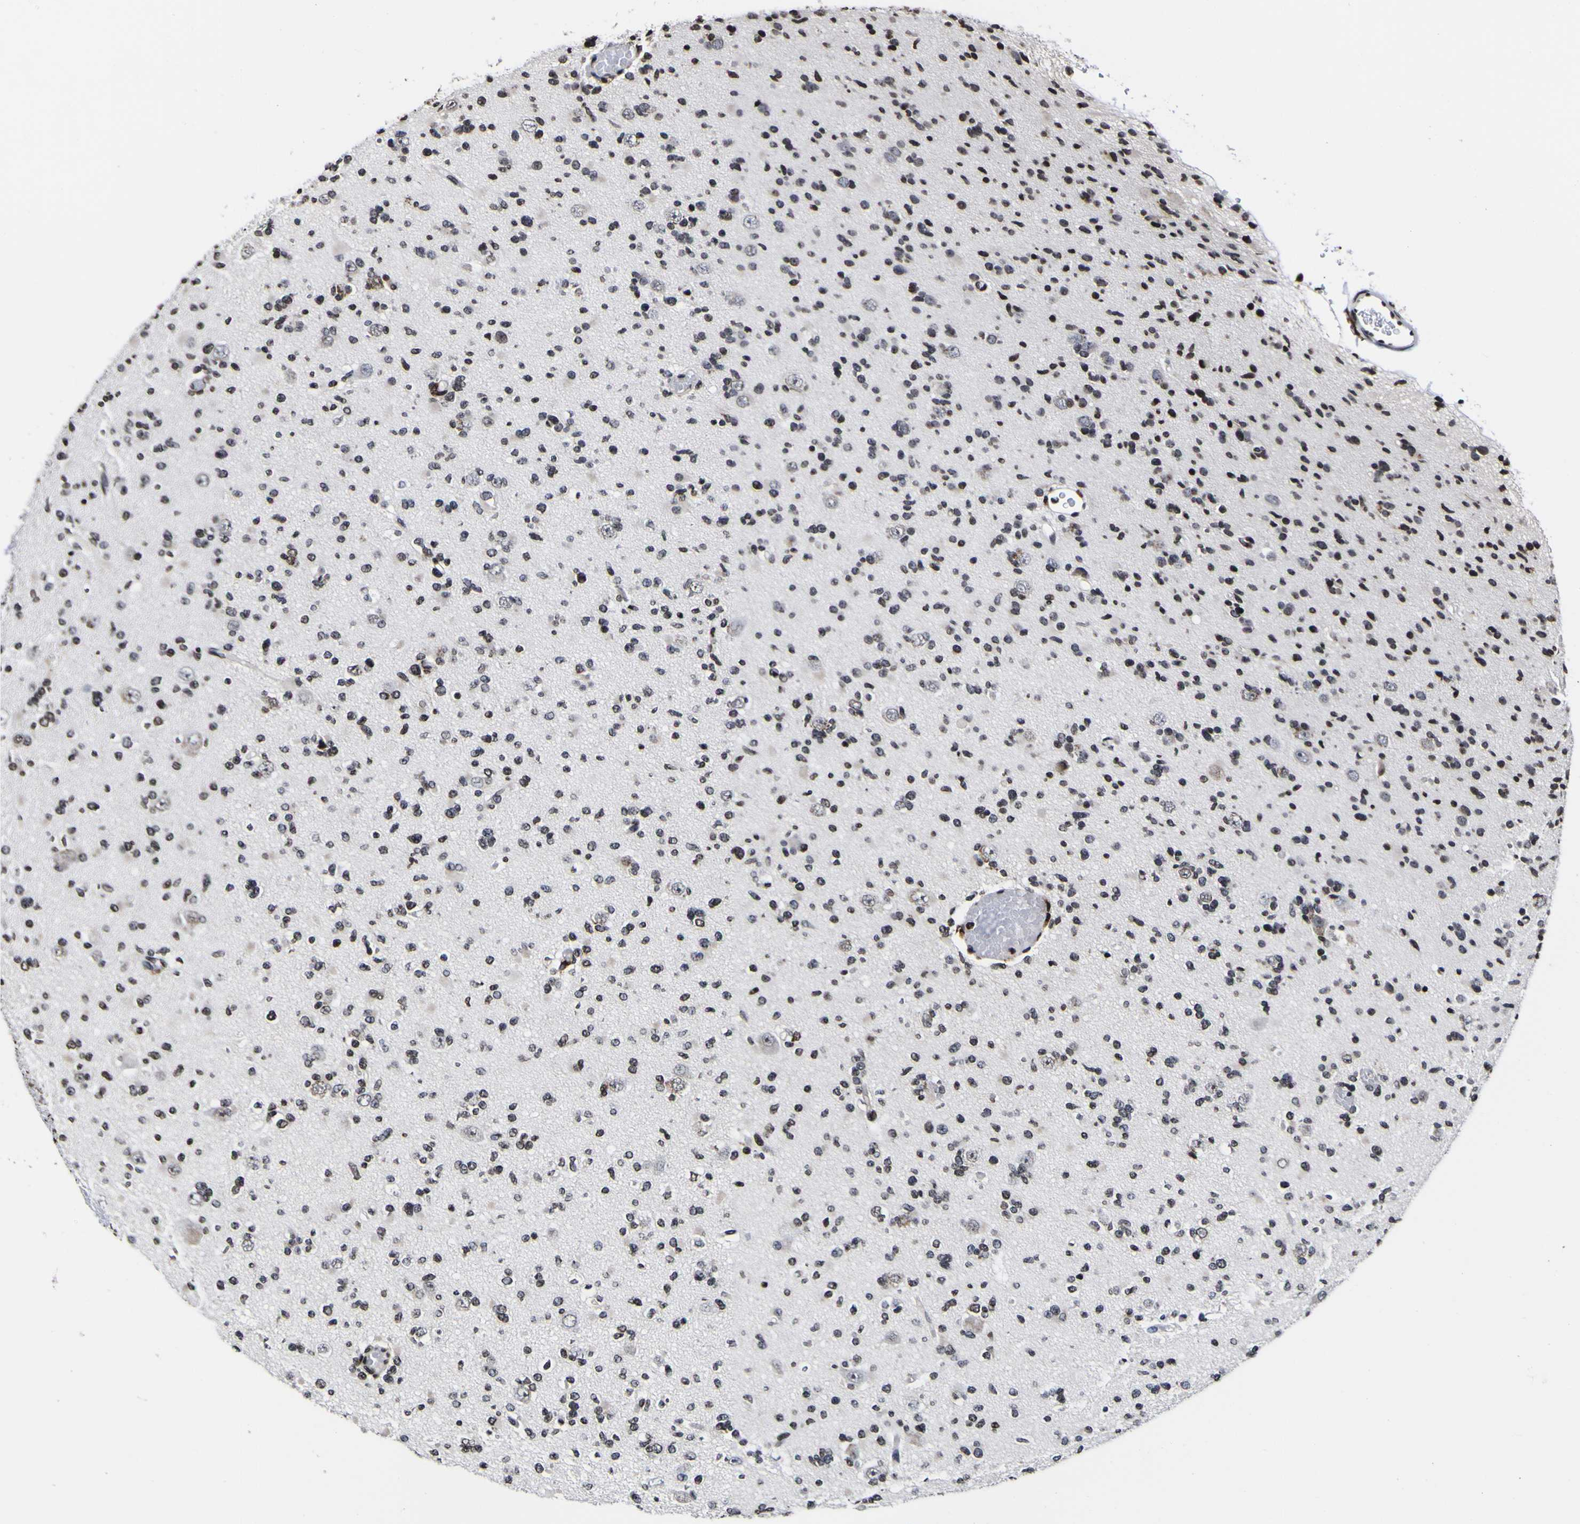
{"staining": {"intensity": "strong", "quantity": "<25%", "location": "nuclear"}, "tissue": "glioma", "cell_type": "Tumor cells", "image_type": "cancer", "snomed": [{"axis": "morphology", "description": "Glioma, malignant, Low grade"}, {"axis": "topography", "description": "Brain"}], "caption": "Protein analysis of glioma tissue reveals strong nuclear positivity in approximately <25% of tumor cells. Nuclei are stained in blue.", "gene": "PIAS1", "patient": {"sex": "female", "age": 22}}